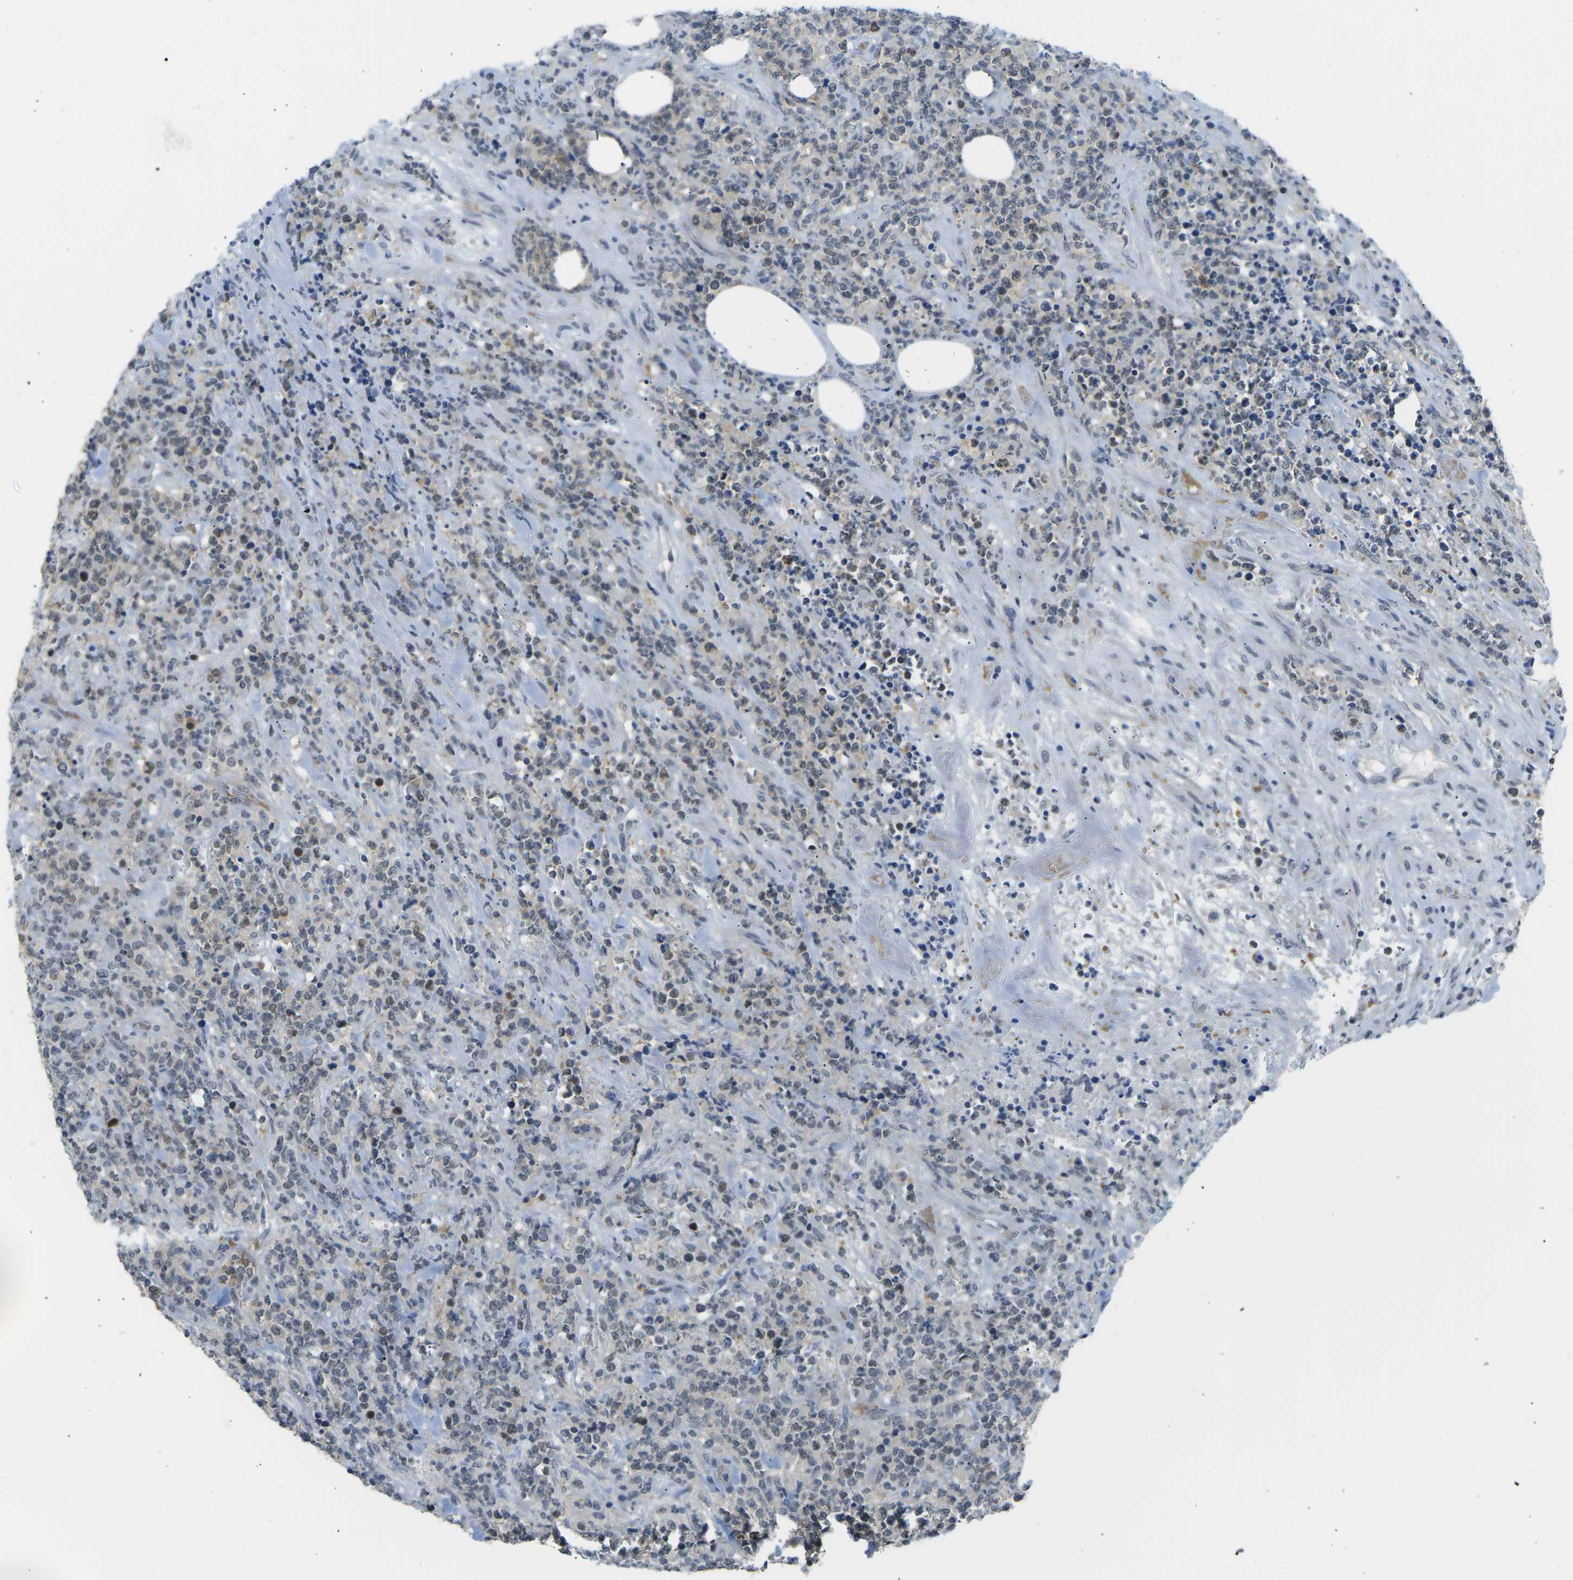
{"staining": {"intensity": "weak", "quantity": "25%-75%", "location": "cytoplasmic/membranous"}, "tissue": "lymphoma", "cell_type": "Tumor cells", "image_type": "cancer", "snomed": [{"axis": "morphology", "description": "Malignant lymphoma, non-Hodgkin's type, High grade"}, {"axis": "topography", "description": "Soft tissue"}], "caption": "High-power microscopy captured an immunohistochemistry (IHC) micrograph of high-grade malignant lymphoma, non-Hodgkin's type, revealing weak cytoplasmic/membranous expression in about 25%-75% of tumor cells.", "gene": "PSAT1", "patient": {"sex": "male", "age": 18}}